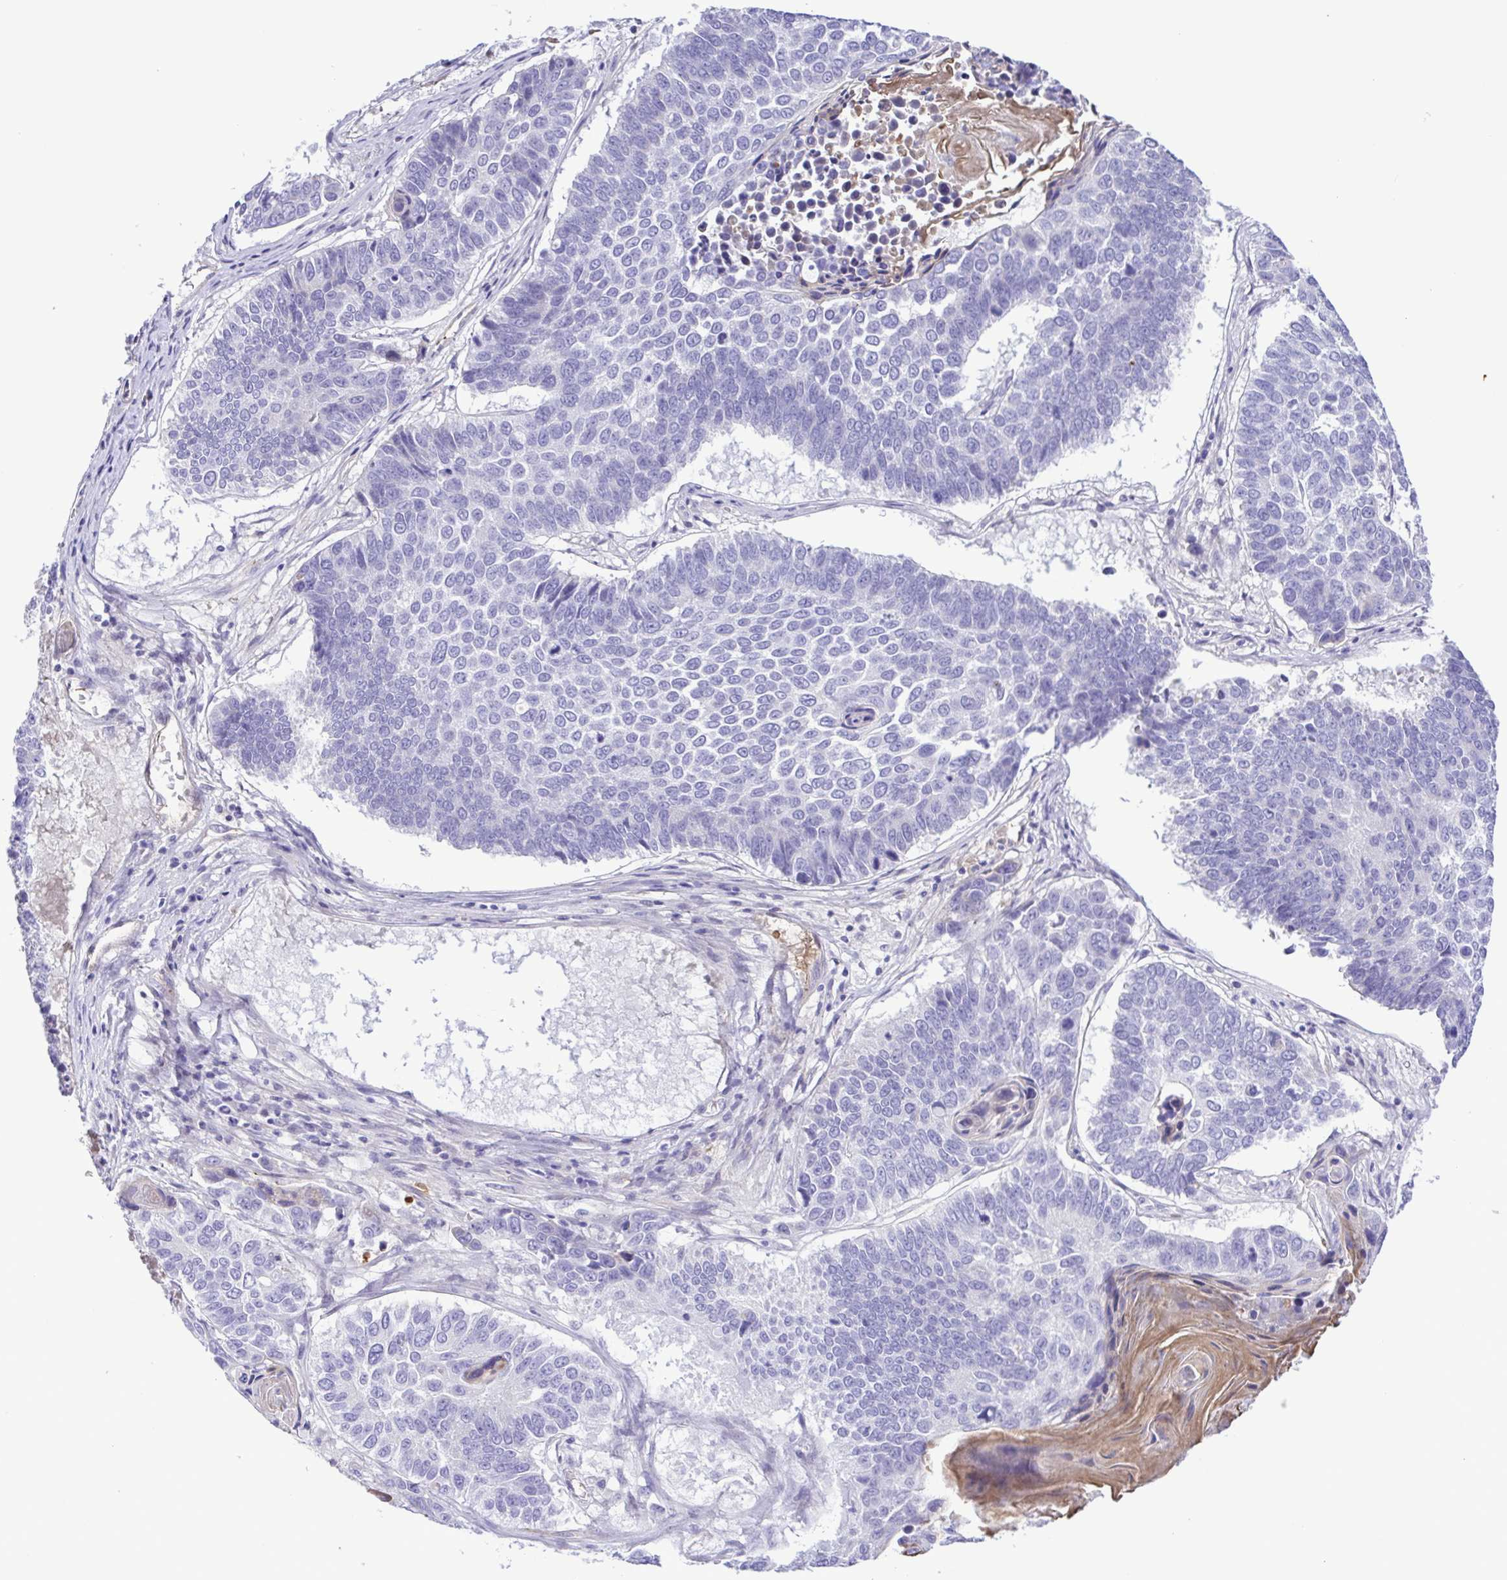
{"staining": {"intensity": "negative", "quantity": "none", "location": "none"}, "tissue": "lung cancer", "cell_type": "Tumor cells", "image_type": "cancer", "snomed": [{"axis": "morphology", "description": "Squamous cell carcinoma, NOS"}, {"axis": "topography", "description": "Lung"}], "caption": "Image shows no protein positivity in tumor cells of lung cancer (squamous cell carcinoma) tissue.", "gene": "GABBR2", "patient": {"sex": "male", "age": 73}}